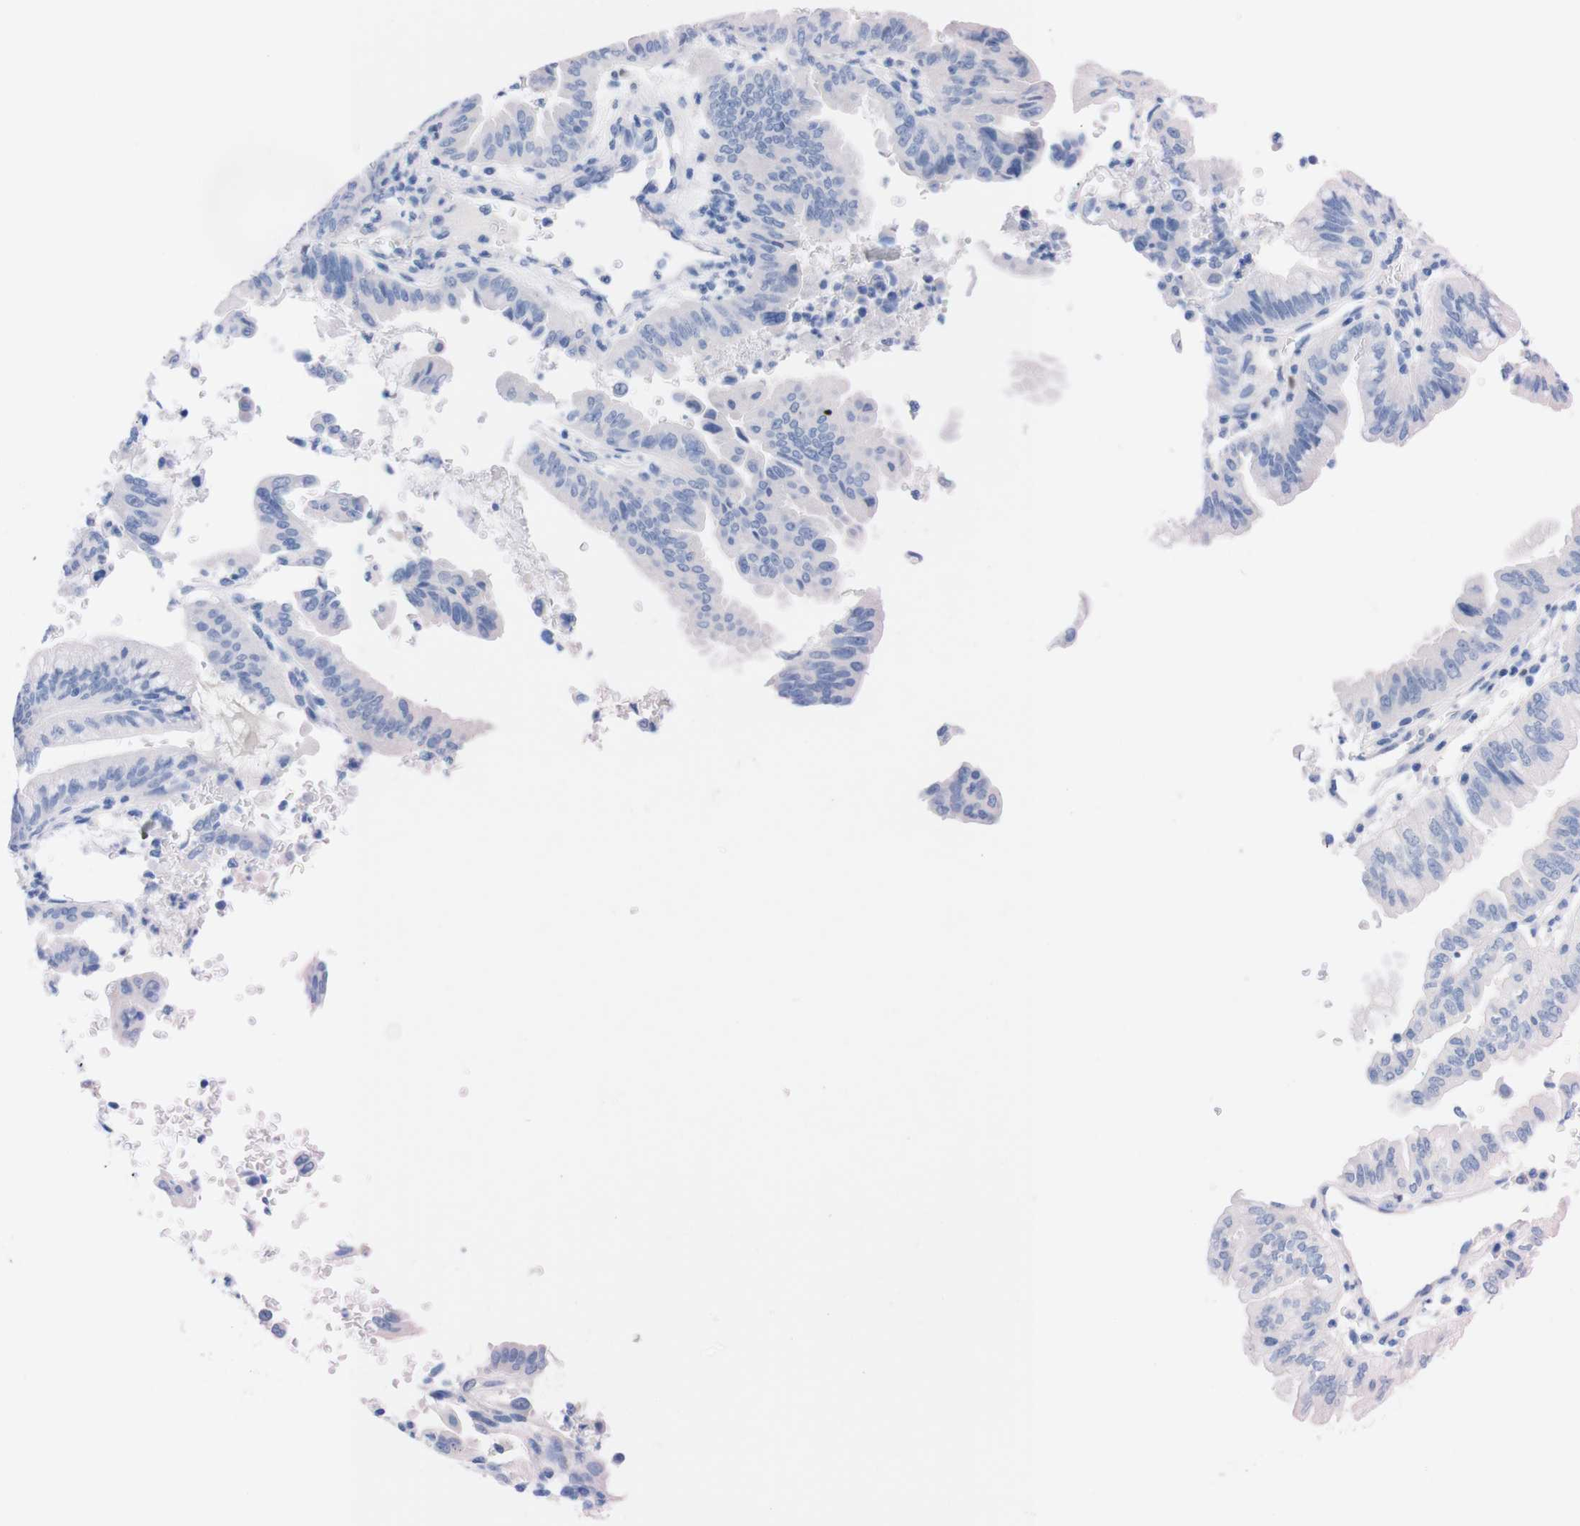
{"staining": {"intensity": "negative", "quantity": "none", "location": "none"}, "tissue": "pancreatic cancer", "cell_type": "Tumor cells", "image_type": "cancer", "snomed": [{"axis": "morphology", "description": "Adenocarcinoma, NOS"}, {"axis": "topography", "description": "Pancreas"}], "caption": "A high-resolution photomicrograph shows immunohistochemistry (IHC) staining of pancreatic cancer (adenocarcinoma), which shows no significant expression in tumor cells. (DAB (3,3'-diaminobenzidine) immunohistochemistry (IHC) visualized using brightfield microscopy, high magnification).", "gene": "P2RY12", "patient": {"sex": "male", "age": 70}}